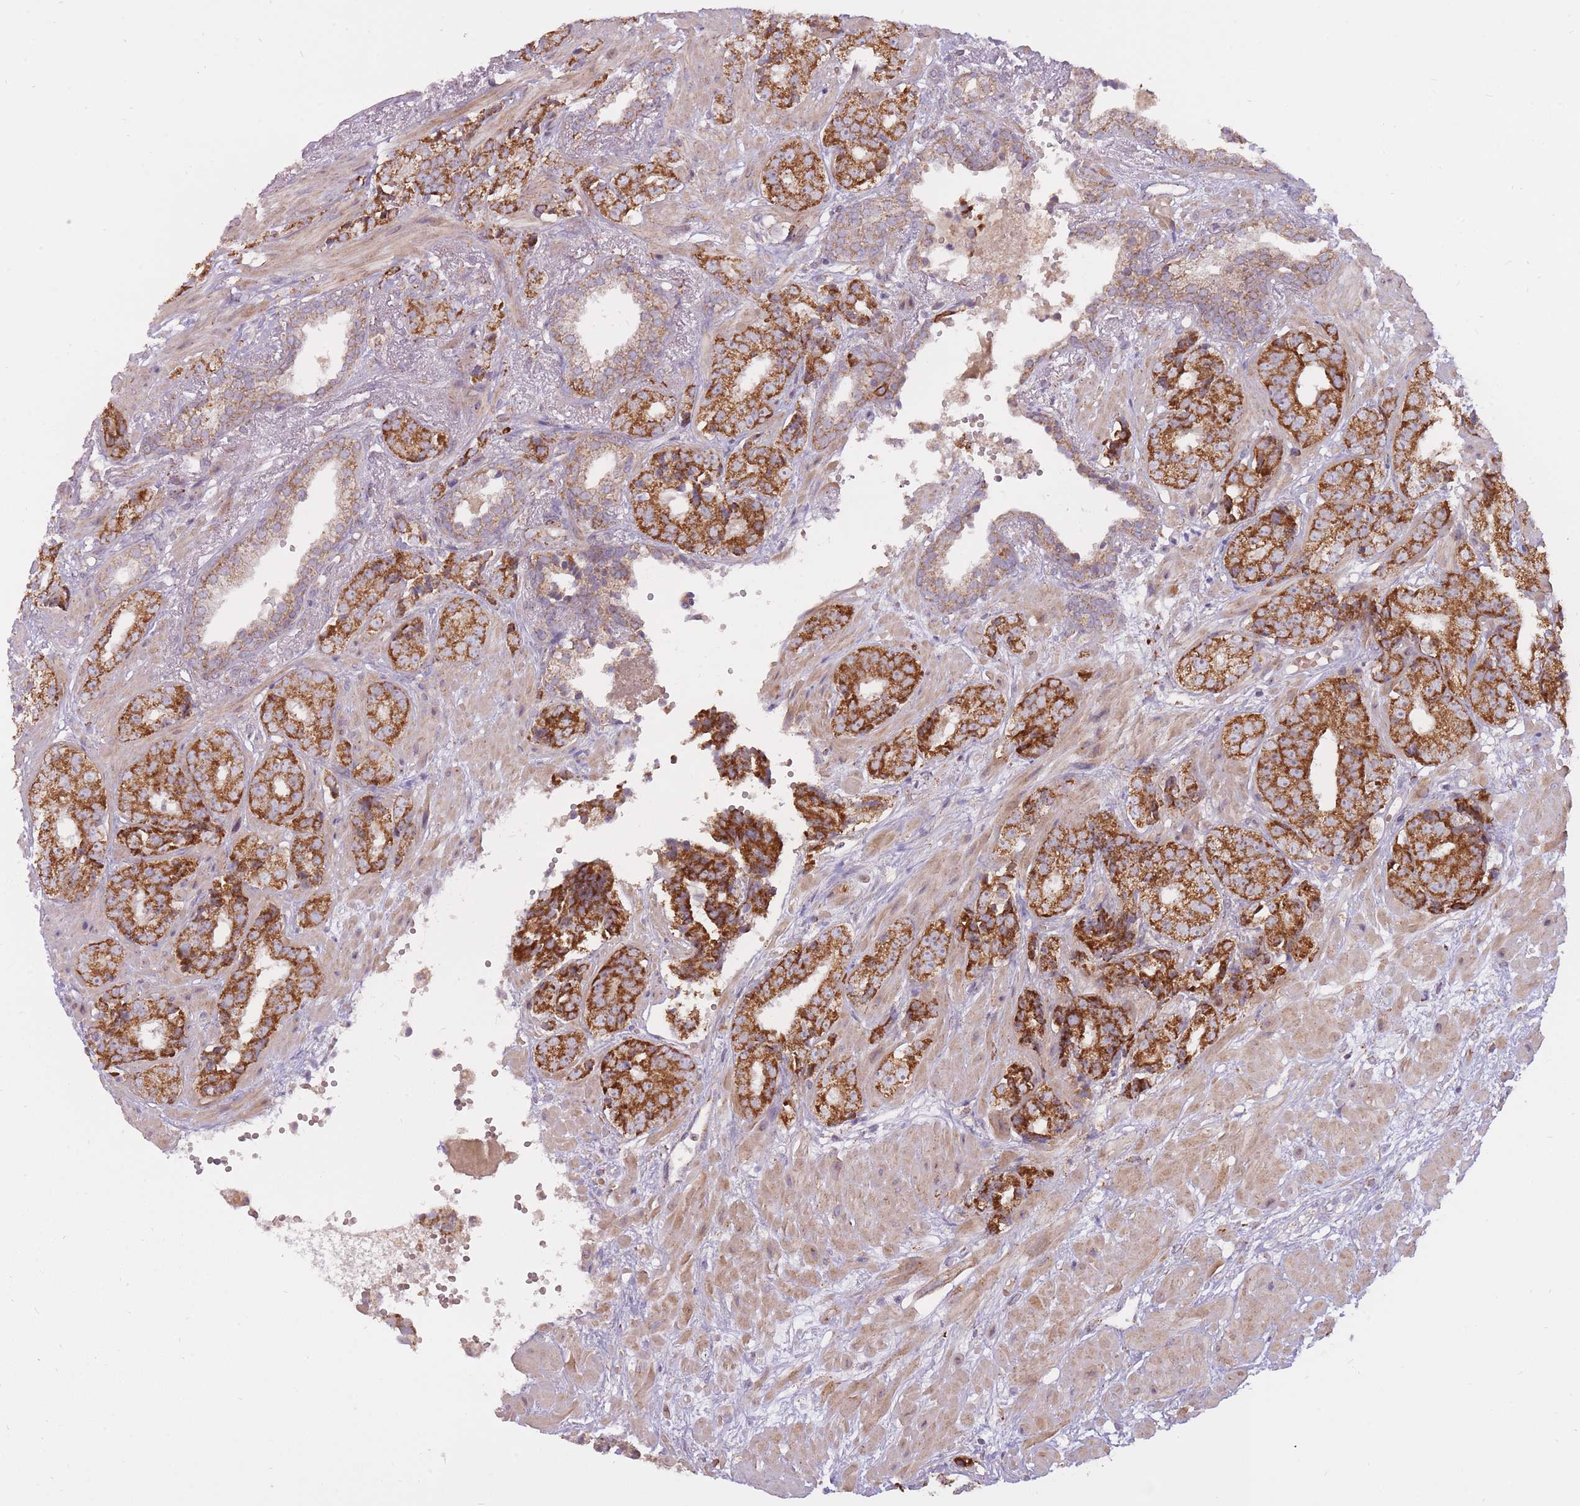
{"staining": {"intensity": "strong", "quantity": ">75%", "location": "cytoplasmic/membranous"}, "tissue": "prostate cancer", "cell_type": "Tumor cells", "image_type": "cancer", "snomed": [{"axis": "morphology", "description": "Adenocarcinoma, High grade"}, {"axis": "topography", "description": "Prostate"}], "caption": "IHC image of human prostate cancer stained for a protein (brown), which shows high levels of strong cytoplasmic/membranous positivity in approximately >75% of tumor cells.", "gene": "LIN7C", "patient": {"sex": "male", "age": 71}}